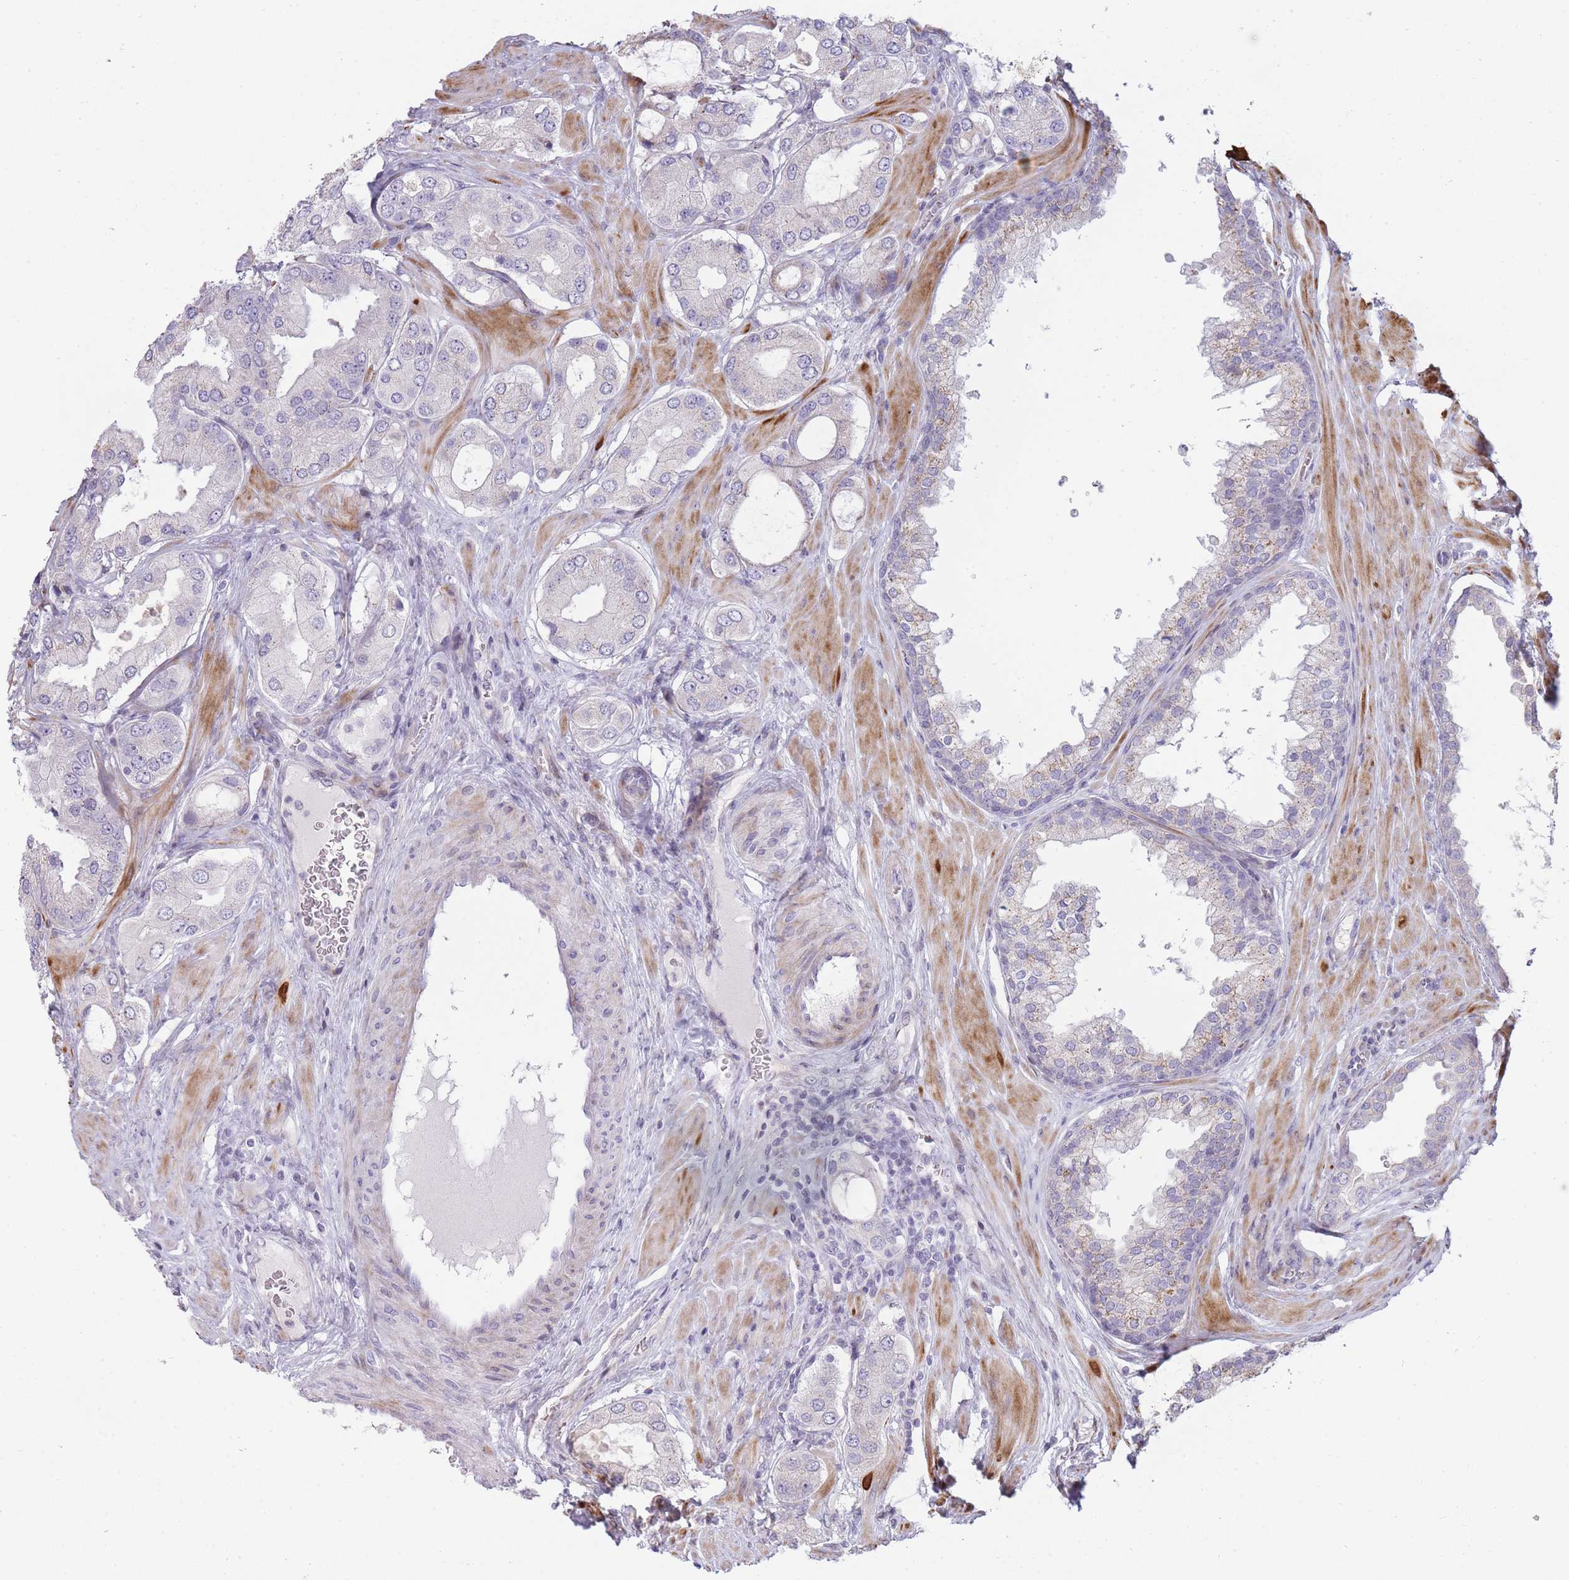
{"staining": {"intensity": "negative", "quantity": "none", "location": "none"}, "tissue": "prostate cancer", "cell_type": "Tumor cells", "image_type": "cancer", "snomed": [{"axis": "morphology", "description": "Adenocarcinoma, Low grade"}, {"axis": "topography", "description": "Prostate"}], "caption": "High power microscopy photomicrograph of an immunohistochemistry (IHC) image of prostate cancer (adenocarcinoma (low-grade)), revealing no significant staining in tumor cells.", "gene": "PPP3R2", "patient": {"sex": "male", "age": 42}}